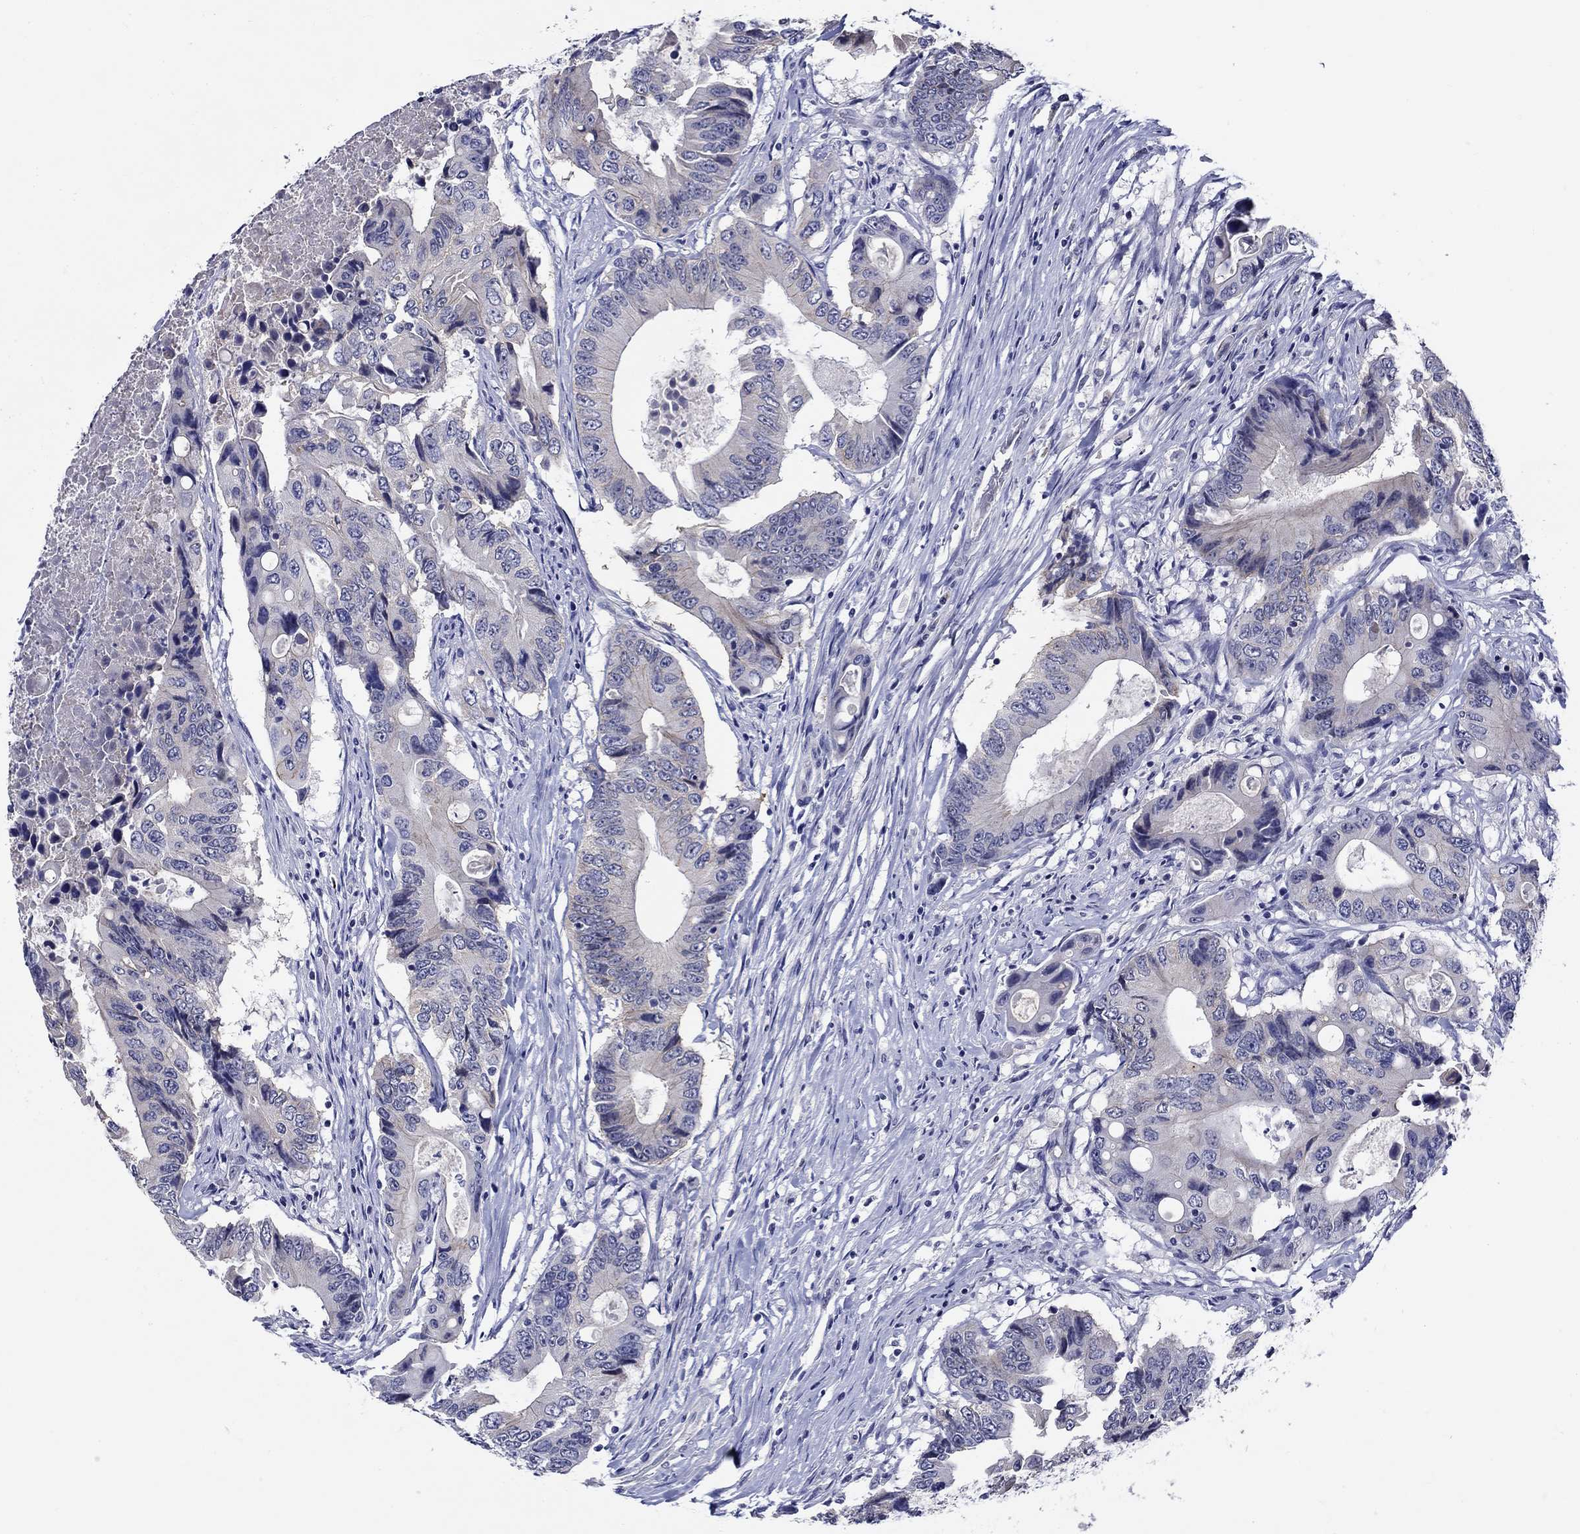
{"staining": {"intensity": "negative", "quantity": "none", "location": "none"}, "tissue": "colorectal cancer", "cell_type": "Tumor cells", "image_type": "cancer", "snomed": [{"axis": "morphology", "description": "Adenocarcinoma, NOS"}, {"axis": "topography", "description": "Colon"}], "caption": "Immunohistochemistry photomicrograph of human adenocarcinoma (colorectal) stained for a protein (brown), which demonstrates no staining in tumor cells.", "gene": "SLC30A3", "patient": {"sex": "female", "age": 90}}